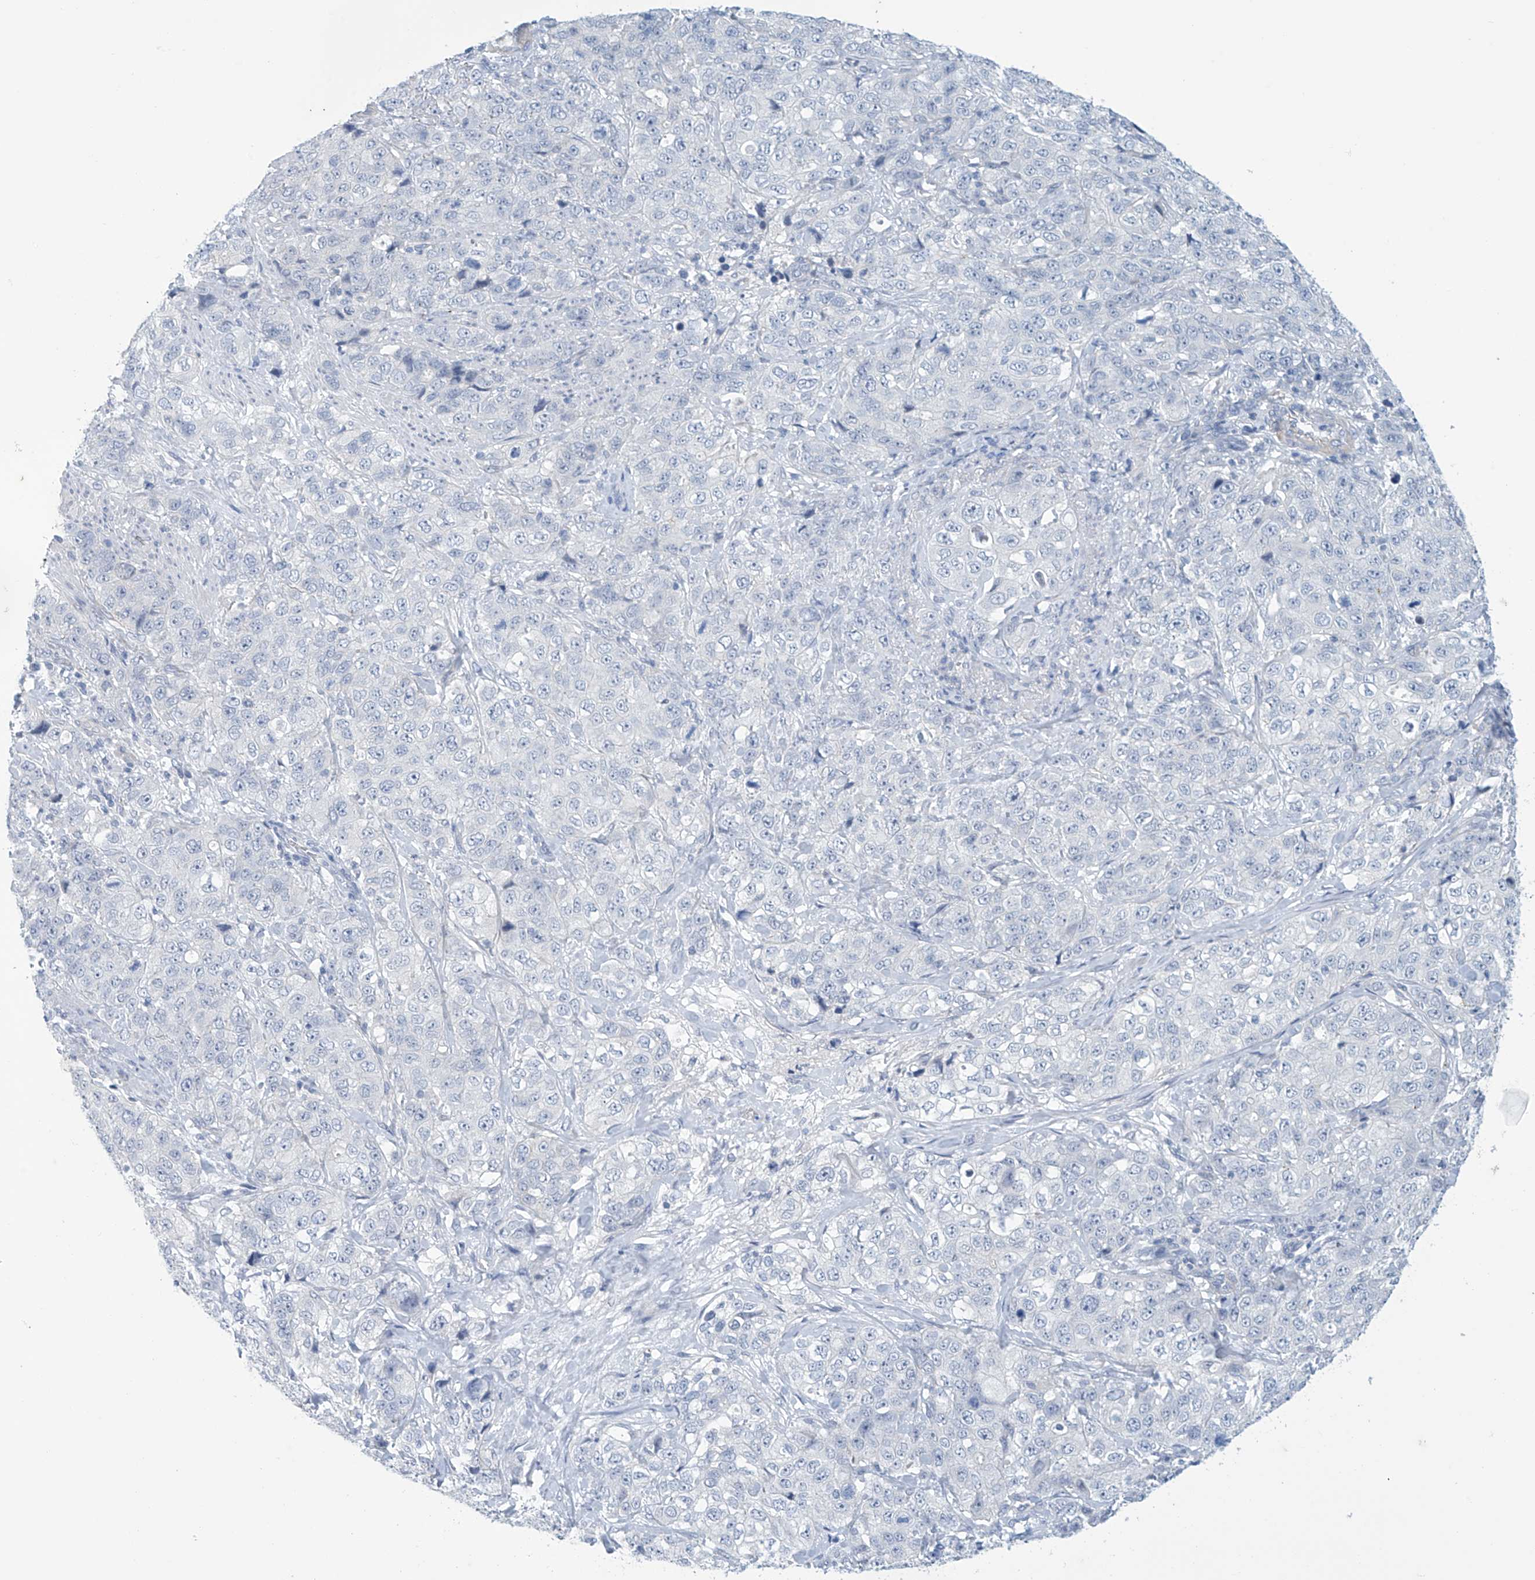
{"staining": {"intensity": "negative", "quantity": "none", "location": "none"}, "tissue": "stomach cancer", "cell_type": "Tumor cells", "image_type": "cancer", "snomed": [{"axis": "morphology", "description": "Adenocarcinoma, NOS"}, {"axis": "topography", "description": "Stomach"}], "caption": "This histopathology image is of stomach adenocarcinoma stained with immunohistochemistry to label a protein in brown with the nuclei are counter-stained blue. There is no positivity in tumor cells. The staining was performed using DAB to visualize the protein expression in brown, while the nuclei were stained in blue with hematoxylin (Magnification: 20x).", "gene": "SLC35A5", "patient": {"sex": "male", "age": 48}}